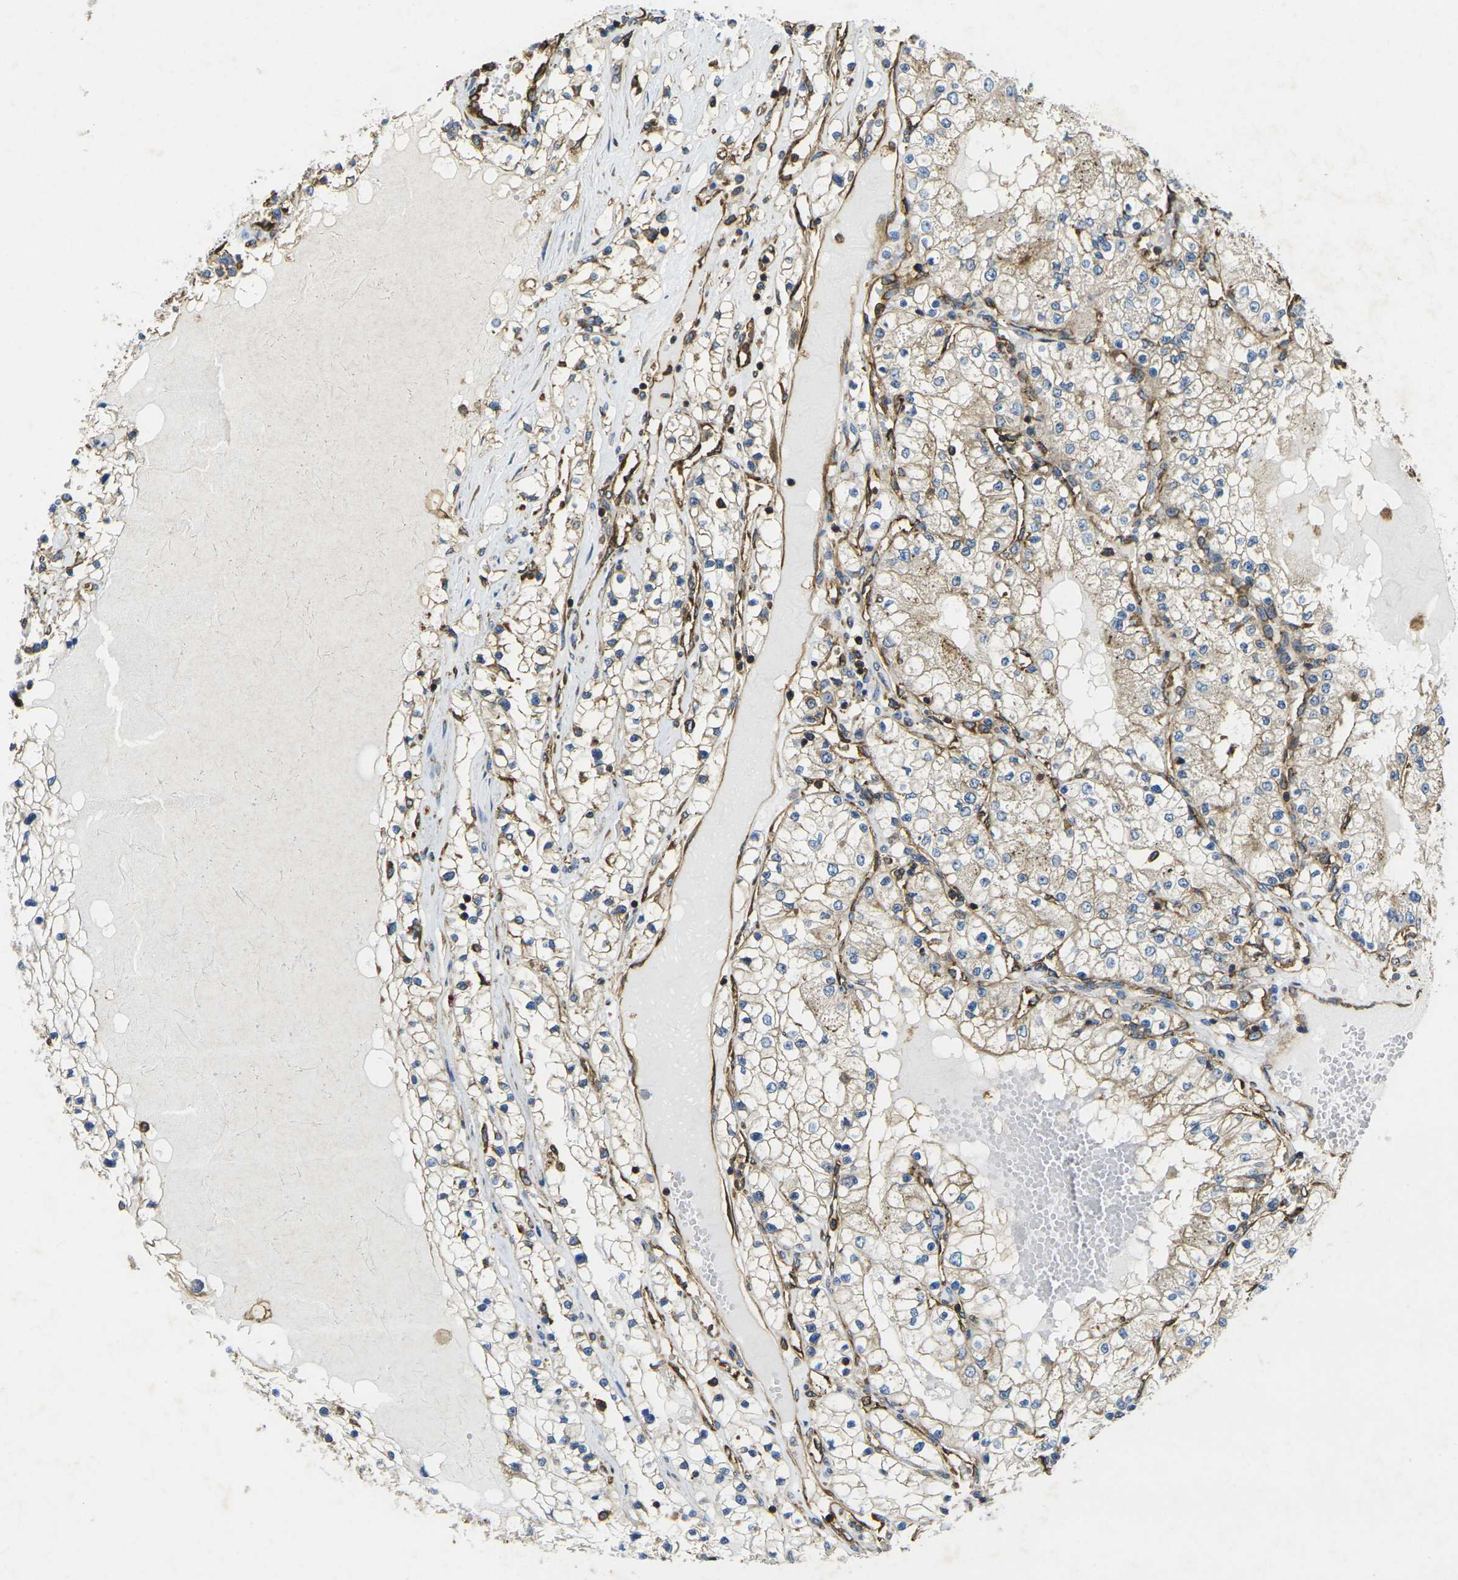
{"staining": {"intensity": "weak", "quantity": ">75%", "location": "cytoplasmic/membranous"}, "tissue": "renal cancer", "cell_type": "Tumor cells", "image_type": "cancer", "snomed": [{"axis": "morphology", "description": "Adenocarcinoma, NOS"}, {"axis": "topography", "description": "Kidney"}], "caption": "Approximately >75% of tumor cells in human renal cancer (adenocarcinoma) display weak cytoplasmic/membranous protein positivity as visualized by brown immunohistochemical staining.", "gene": "FAM110D", "patient": {"sex": "male", "age": 68}}